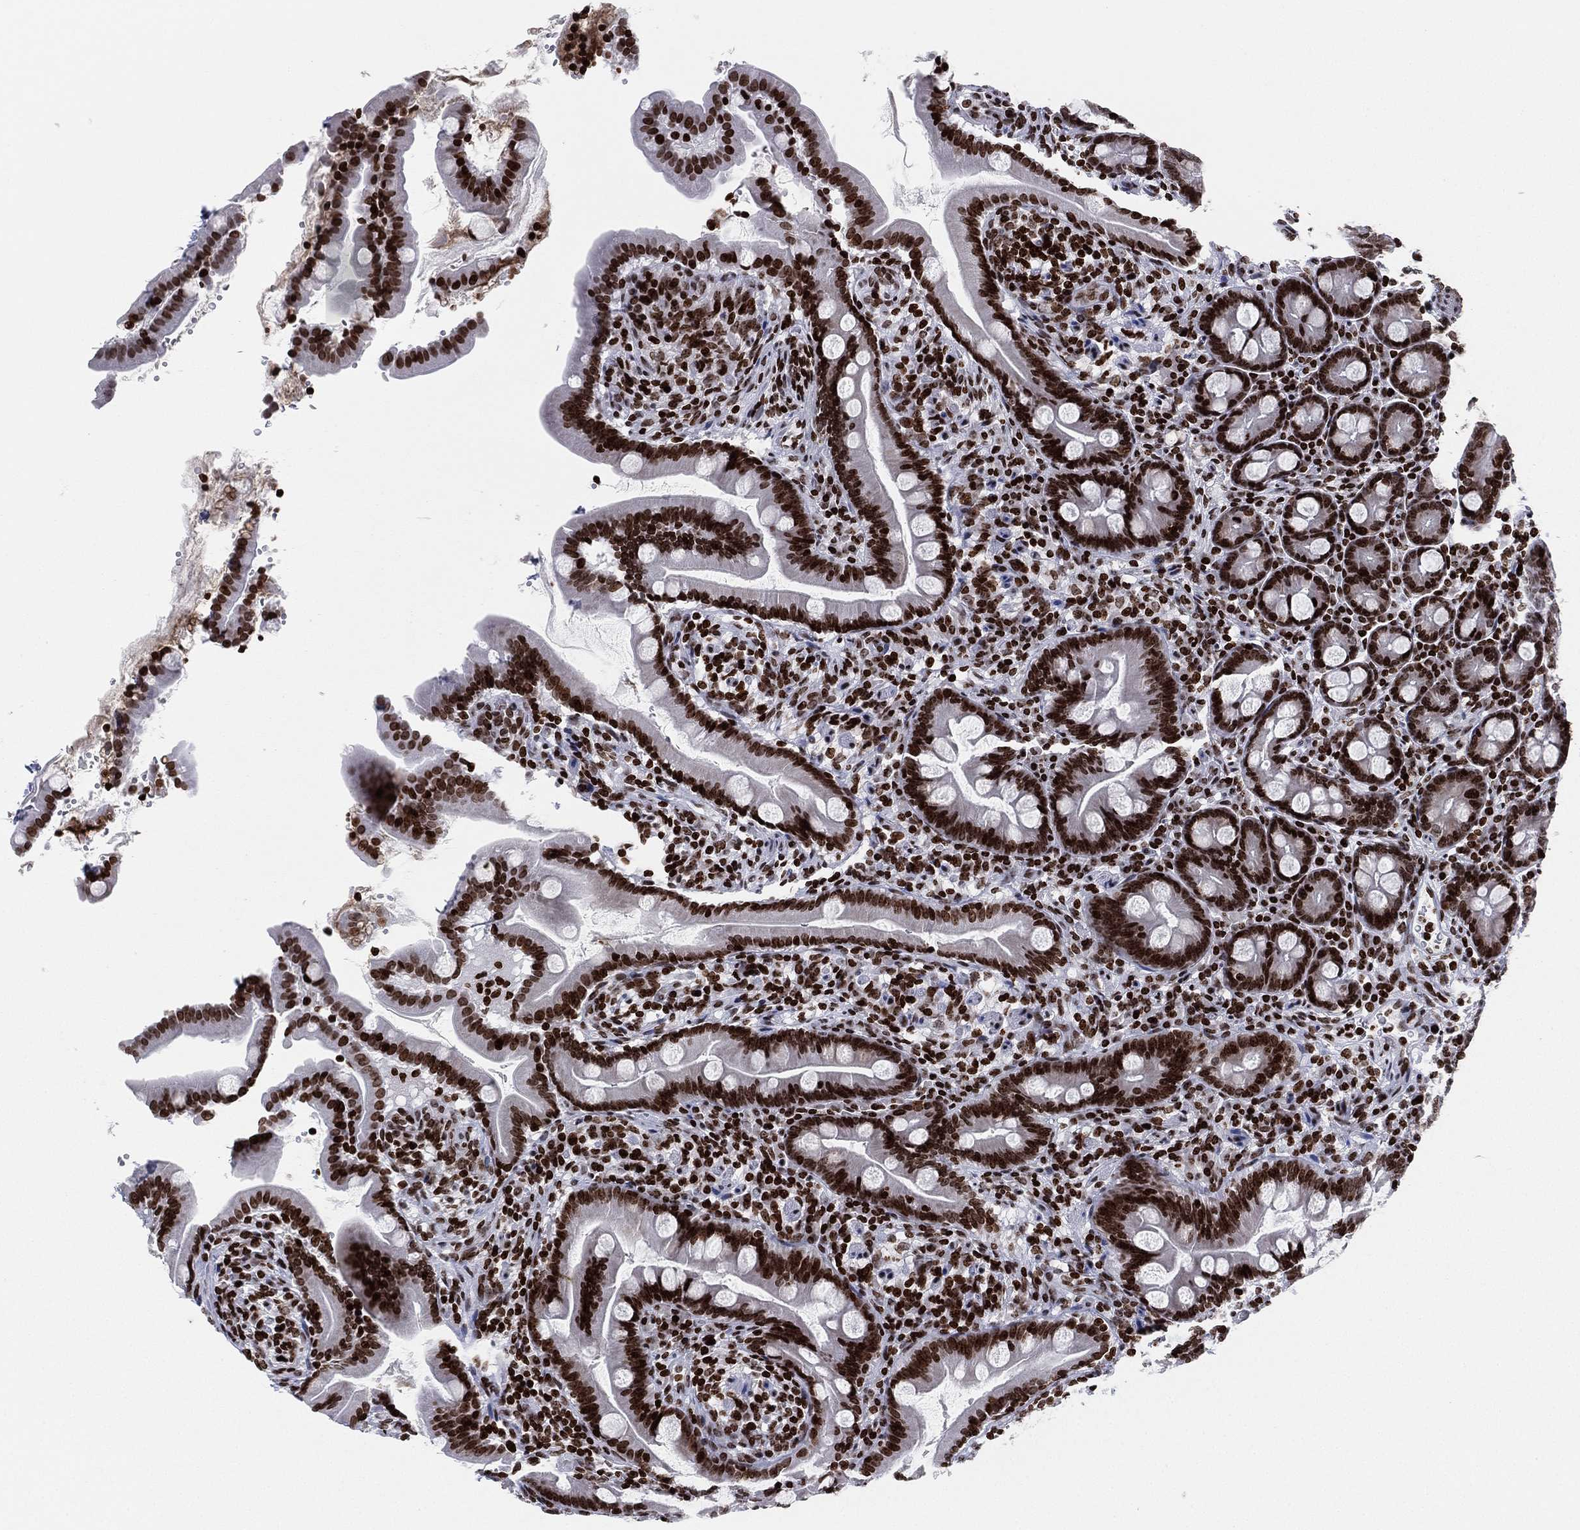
{"staining": {"intensity": "strong", "quantity": ">75%", "location": "nuclear"}, "tissue": "small intestine", "cell_type": "Glandular cells", "image_type": "normal", "snomed": [{"axis": "morphology", "description": "Normal tissue, NOS"}, {"axis": "topography", "description": "Small intestine"}], "caption": "This is a micrograph of IHC staining of unremarkable small intestine, which shows strong staining in the nuclear of glandular cells.", "gene": "MFSD14A", "patient": {"sex": "female", "age": 44}}